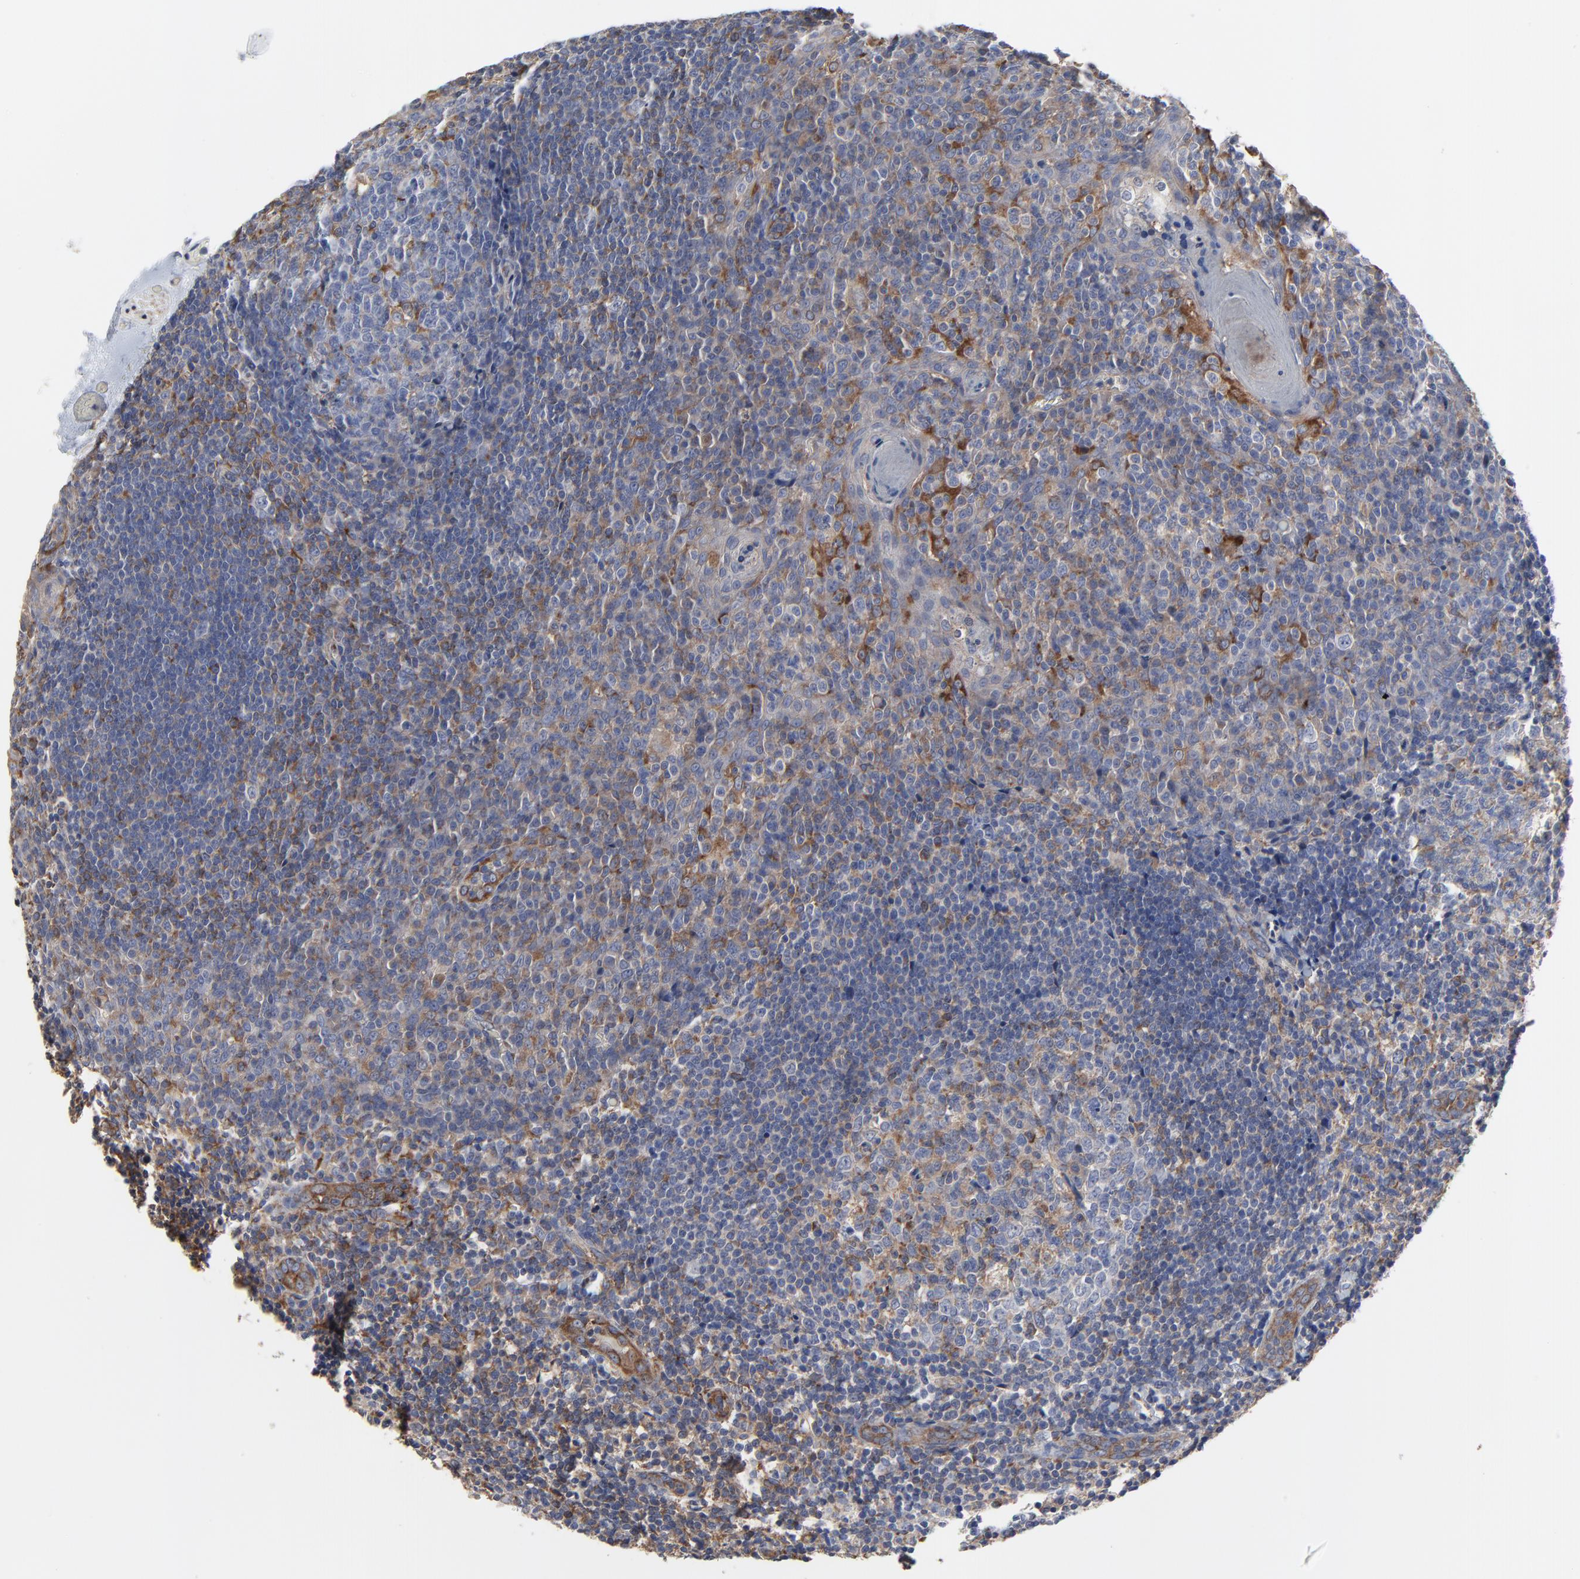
{"staining": {"intensity": "moderate", "quantity": "25%-75%", "location": "cytoplasmic/membranous"}, "tissue": "tonsil", "cell_type": "Germinal center cells", "image_type": "normal", "snomed": [{"axis": "morphology", "description": "Normal tissue, NOS"}, {"axis": "topography", "description": "Tonsil"}], "caption": "Tonsil stained with IHC exhibits moderate cytoplasmic/membranous expression in approximately 25%-75% of germinal center cells. Using DAB (3,3'-diaminobenzidine) (brown) and hematoxylin (blue) stains, captured at high magnification using brightfield microscopy.", "gene": "NXF3", "patient": {"sex": "male", "age": 31}}